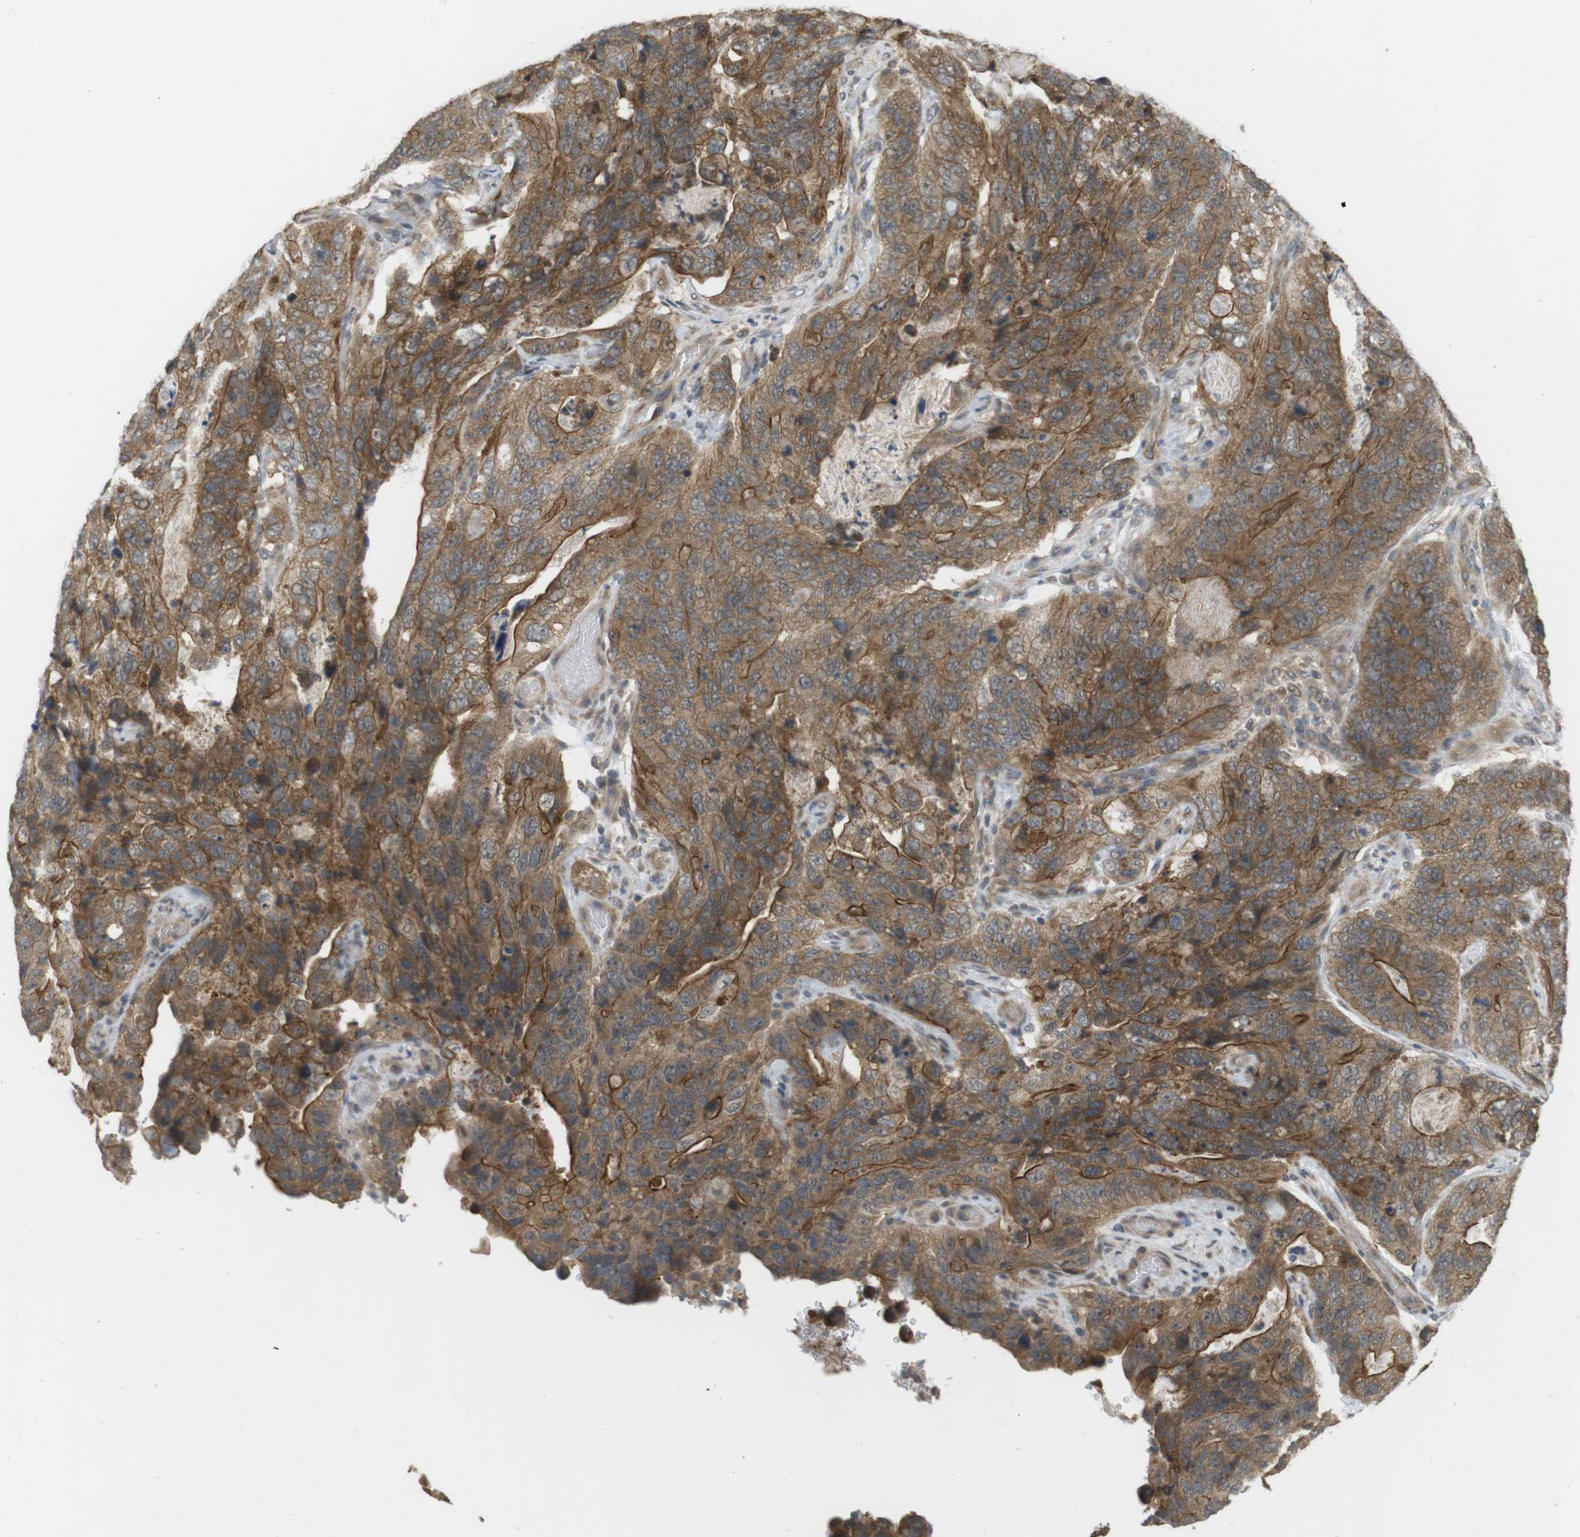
{"staining": {"intensity": "moderate", "quantity": ">75%", "location": "cytoplasmic/membranous"}, "tissue": "stomach cancer", "cell_type": "Tumor cells", "image_type": "cancer", "snomed": [{"axis": "morphology", "description": "Adenocarcinoma, NOS"}, {"axis": "topography", "description": "Stomach"}], "caption": "Brown immunohistochemical staining in stomach adenocarcinoma displays moderate cytoplasmic/membranous expression in approximately >75% of tumor cells.", "gene": "RNF130", "patient": {"sex": "female", "age": 89}}